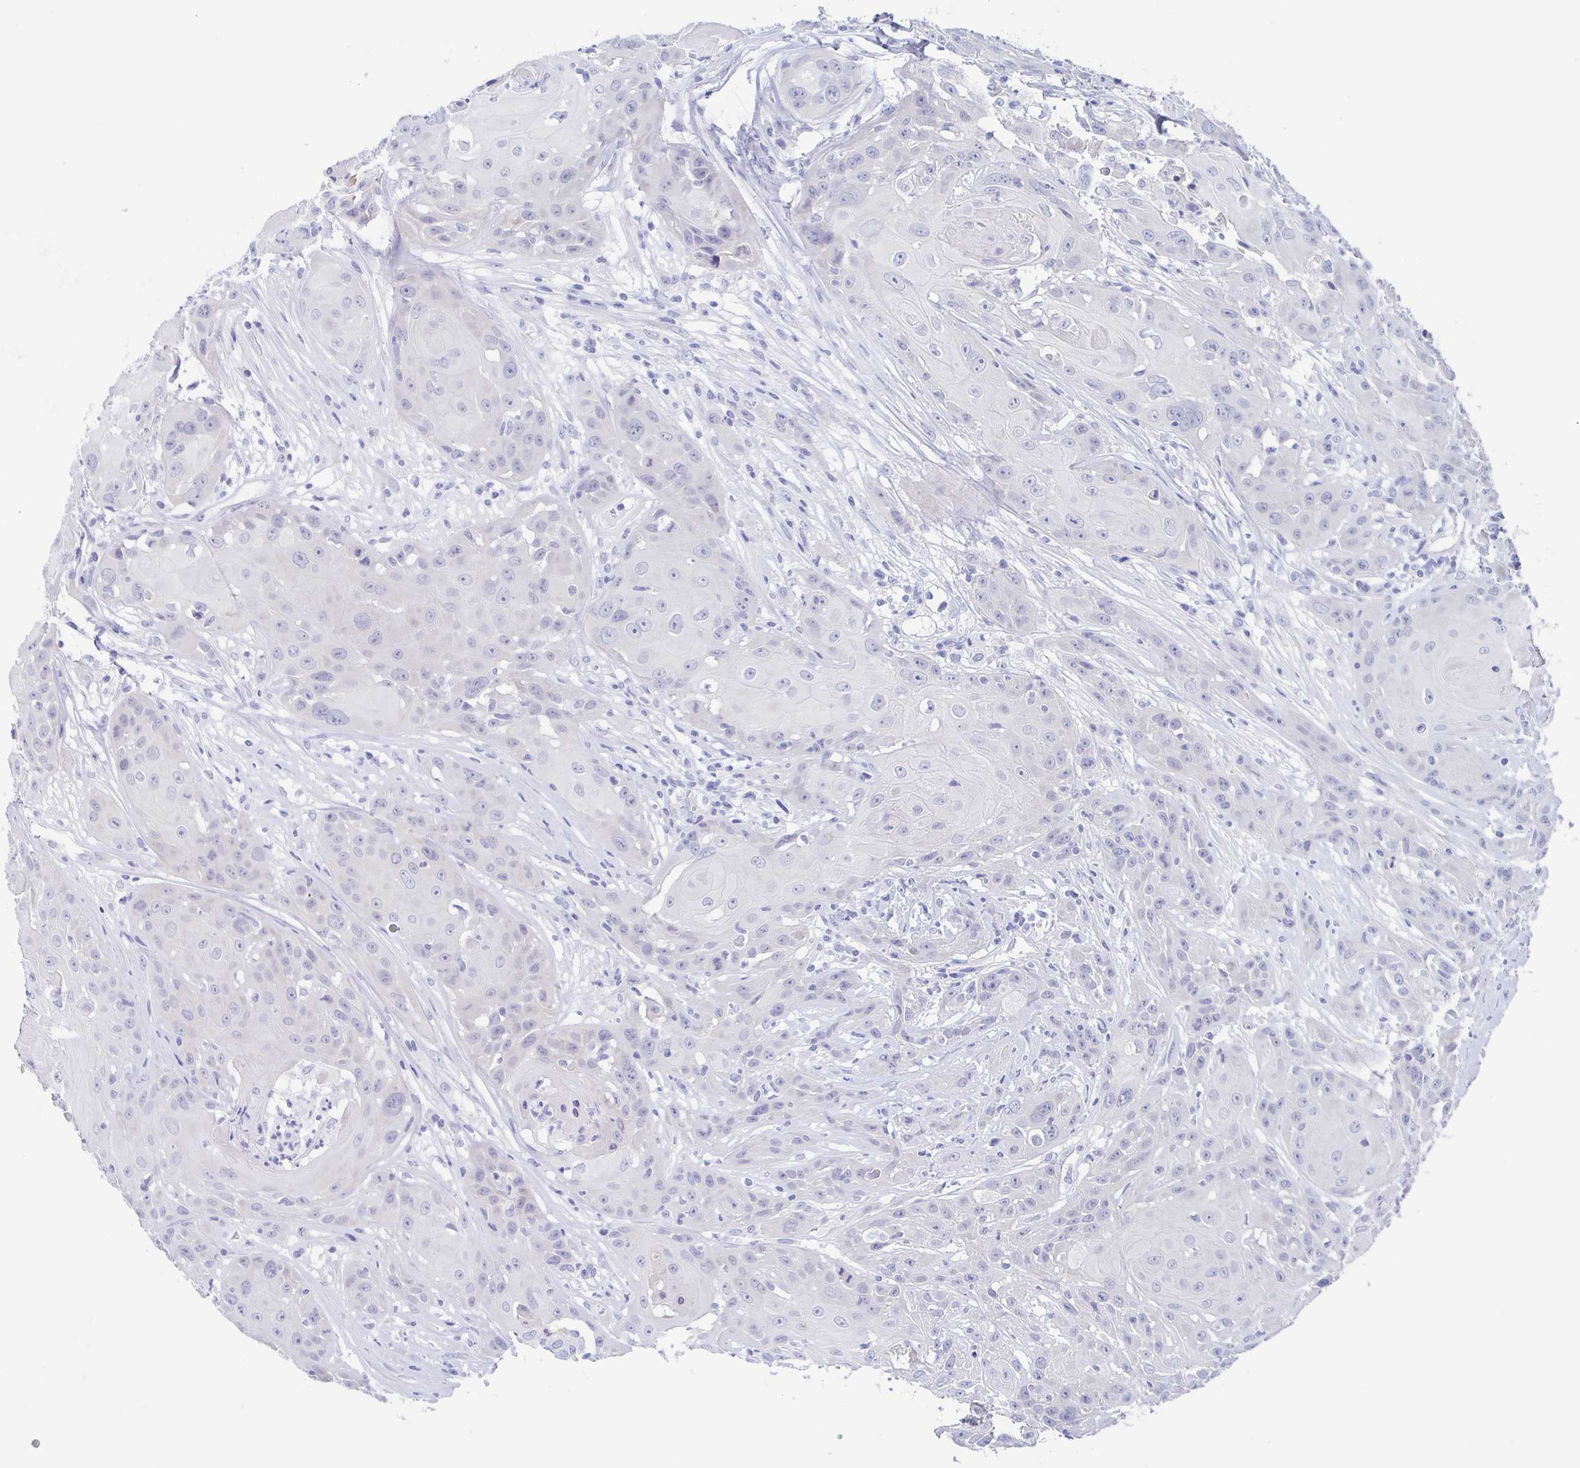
{"staining": {"intensity": "negative", "quantity": "none", "location": "none"}, "tissue": "head and neck cancer", "cell_type": "Tumor cells", "image_type": "cancer", "snomed": [{"axis": "morphology", "description": "Squamous cell carcinoma, NOS"}, {"axis": "topography", "description": "Skin"}, {"axis": "topography", "description": "Head-Neck"}], "caption": "Squamous cell carcinoma (head and neck) stained for a protein using IHC displays no staining tumor cells.", "gene": "TEX12", "patient": {"sex": "male", "age": 80}}